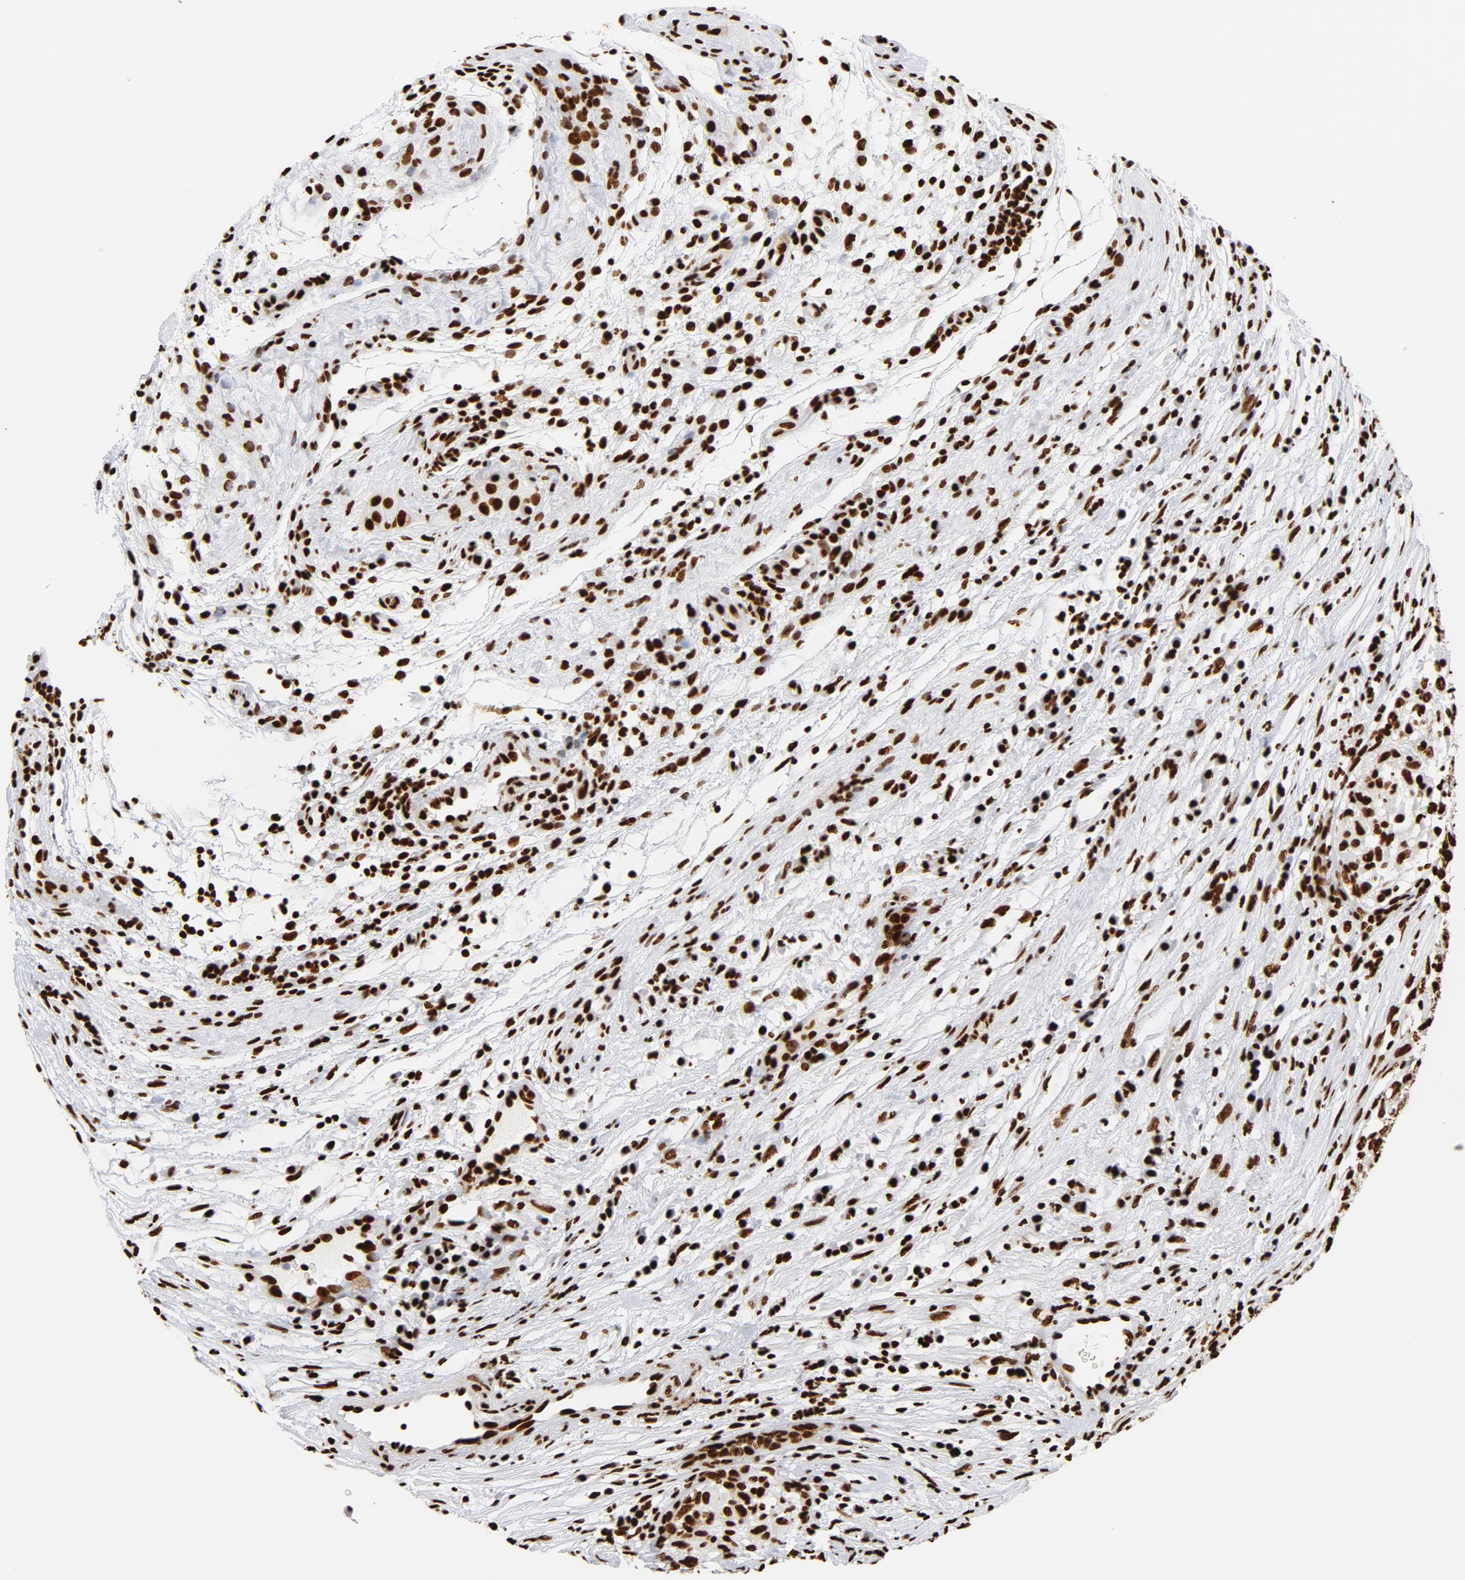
{"staining": {"intensity": "strong", "quantity": ">75%", "location": "nuclear"}, "tissue": "testis cancer", "cell_type": "Tumor cells", "image_type": "cancer", "snomed": [{"axis": "morphology", "description": "Carcinoma, Embryonal, NOS"}, {"axis": "topography", "description": "Testis"}], "caption": "Immunohistochemistry photomicrograph of testis embryonal carcinoma stained for a protein (brown), which reveals high levels of strong nuclear positivity in about >75% of tumor cells.", "gene": "XRCC6", "patient": {"sex": "male", "age": 26}}